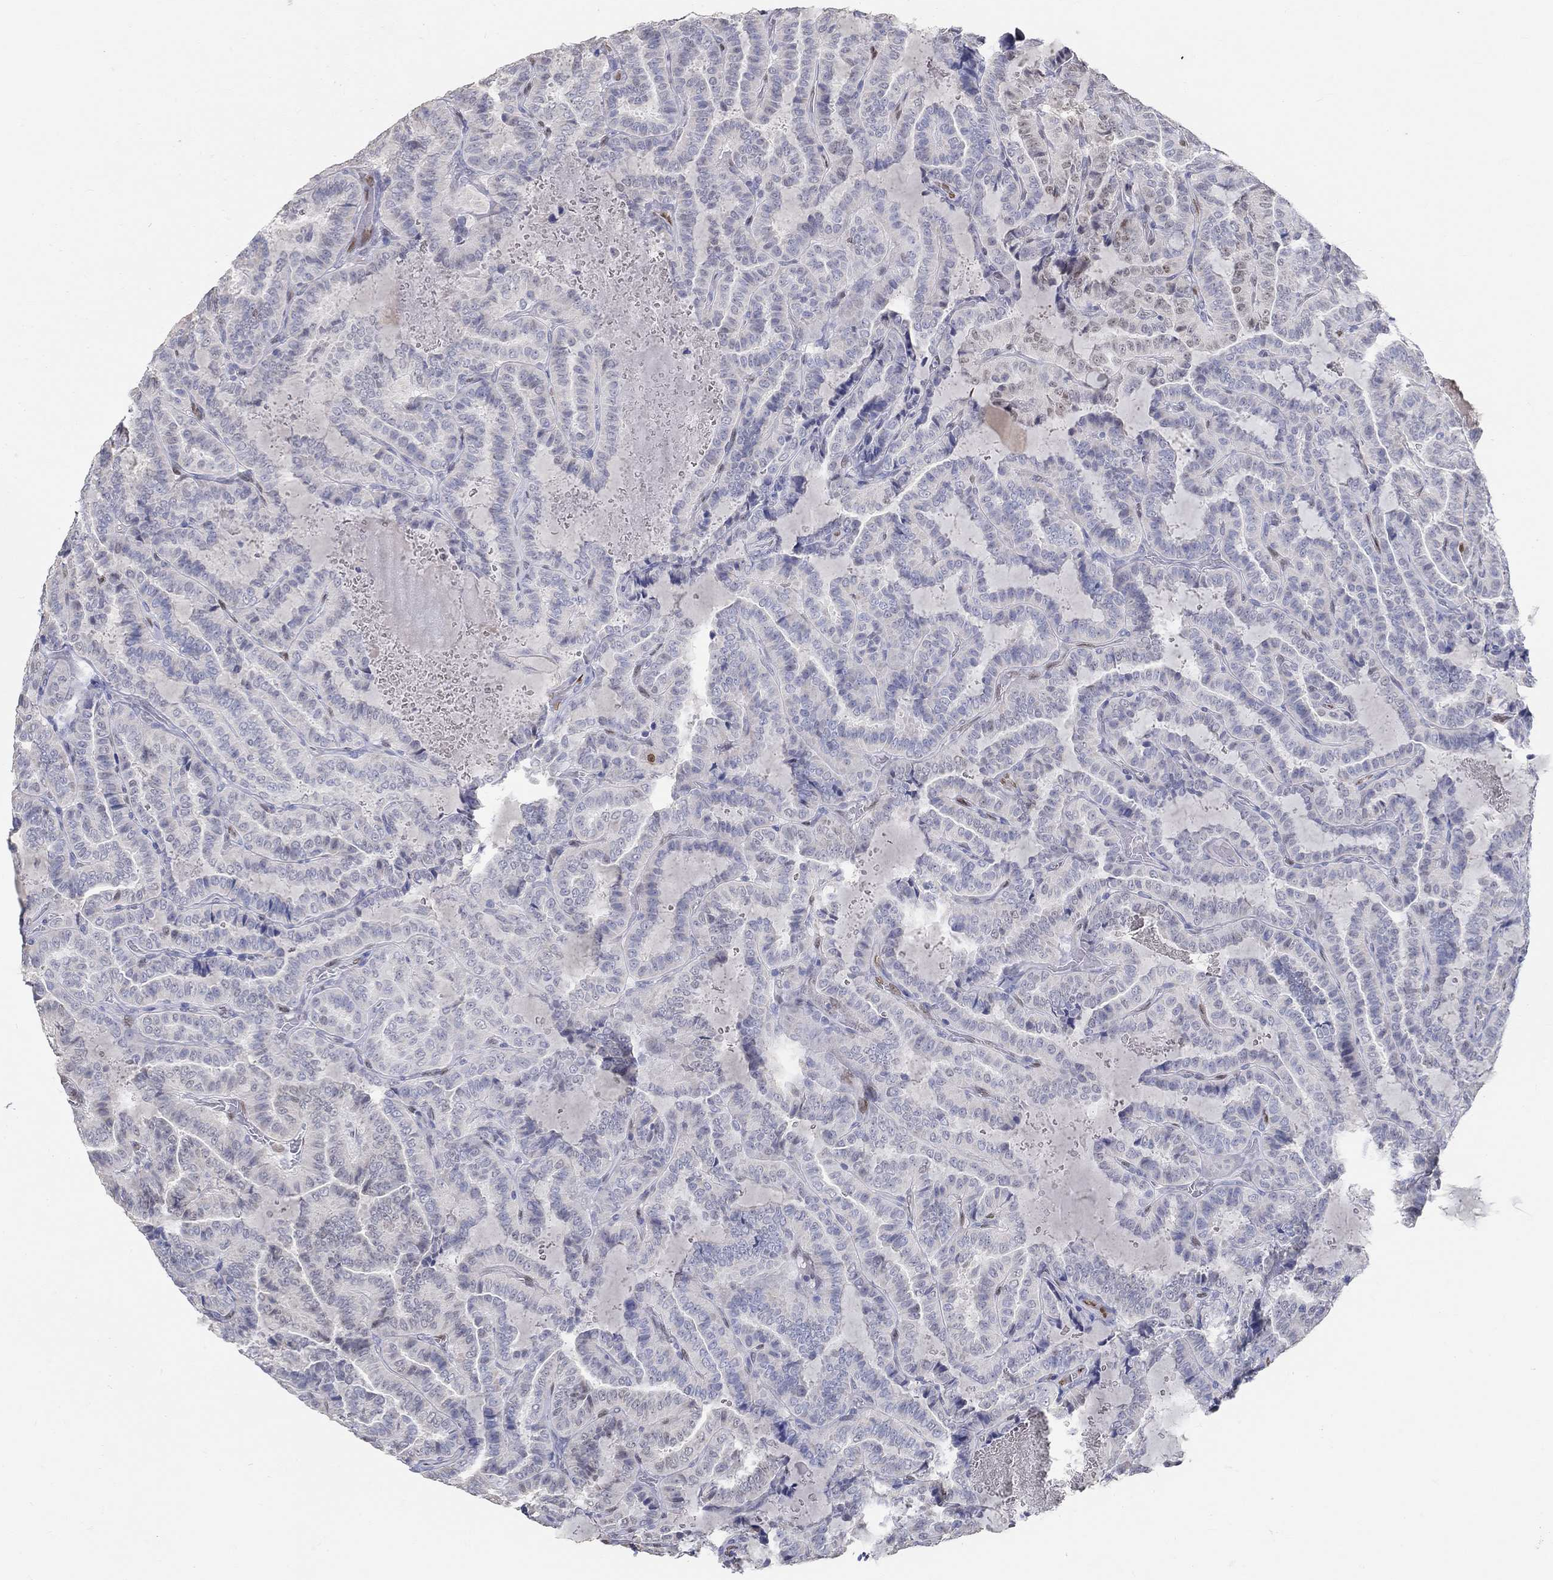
{"staining": {"intensity": "weak", "quantity": "<25%", "location": "nuclear"}, "tissue": "thyroid cancer", "cell_type": "Tumor cells", "image_type": "cancer", "snomed": [{"axis": "morphology", "description": "Papillary adenocarcinoma, NOS"}, {"axis": "topography", "description": "Thyroid gland"}], "caption": "IHC image of human thyroid cancer stained for a protein (brown), which exhibits no positivity in tumor cells.", "gene": "FGF2", "patient": {"sex": "female", "age": 39}}